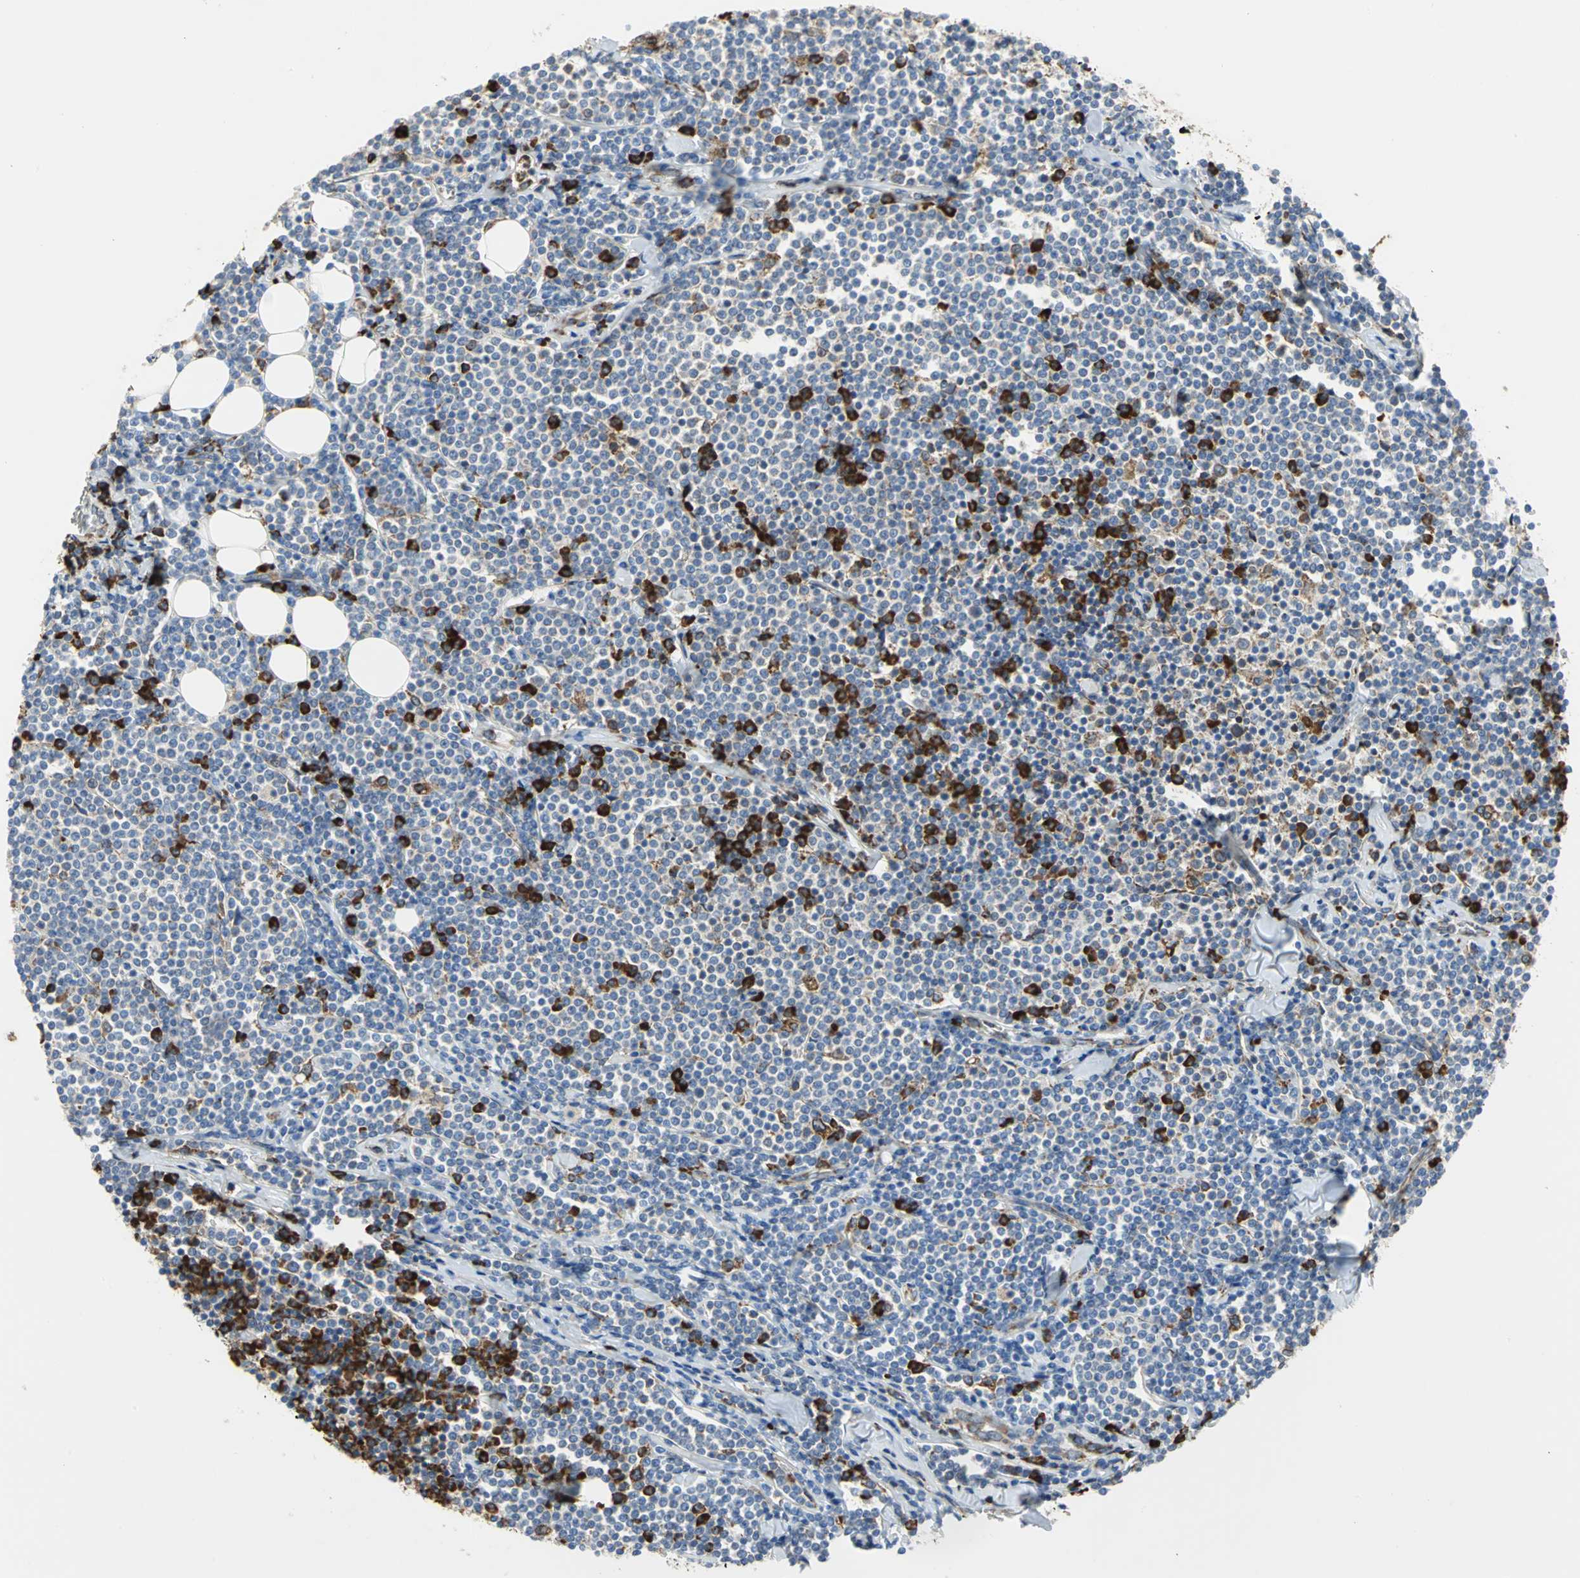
{"staining": {"intensity": "negative", "quantity": "none", "location": "none"}, "tissue": "lymphoma", "cell_type": "Tumor cells", "image_type": "cancer", "snomed": [{"axis": "morphology", "description": "Malignant lymphoma, non-Hodgkin's type, Low grade"}, {"axis": "topography", "description": "Soft tissue"}], "caption": "The IHC image has no significant expression in tumor cells of low-grade malignant lymphoma, non-Hodgkin's type tissue. Brightfield microscopy of IHC stained with DAB (brown) and hematoxylin (blue), captured at high magnification.", "gene": "TULP4", "patient": {"sex": "male", "age": 92}}